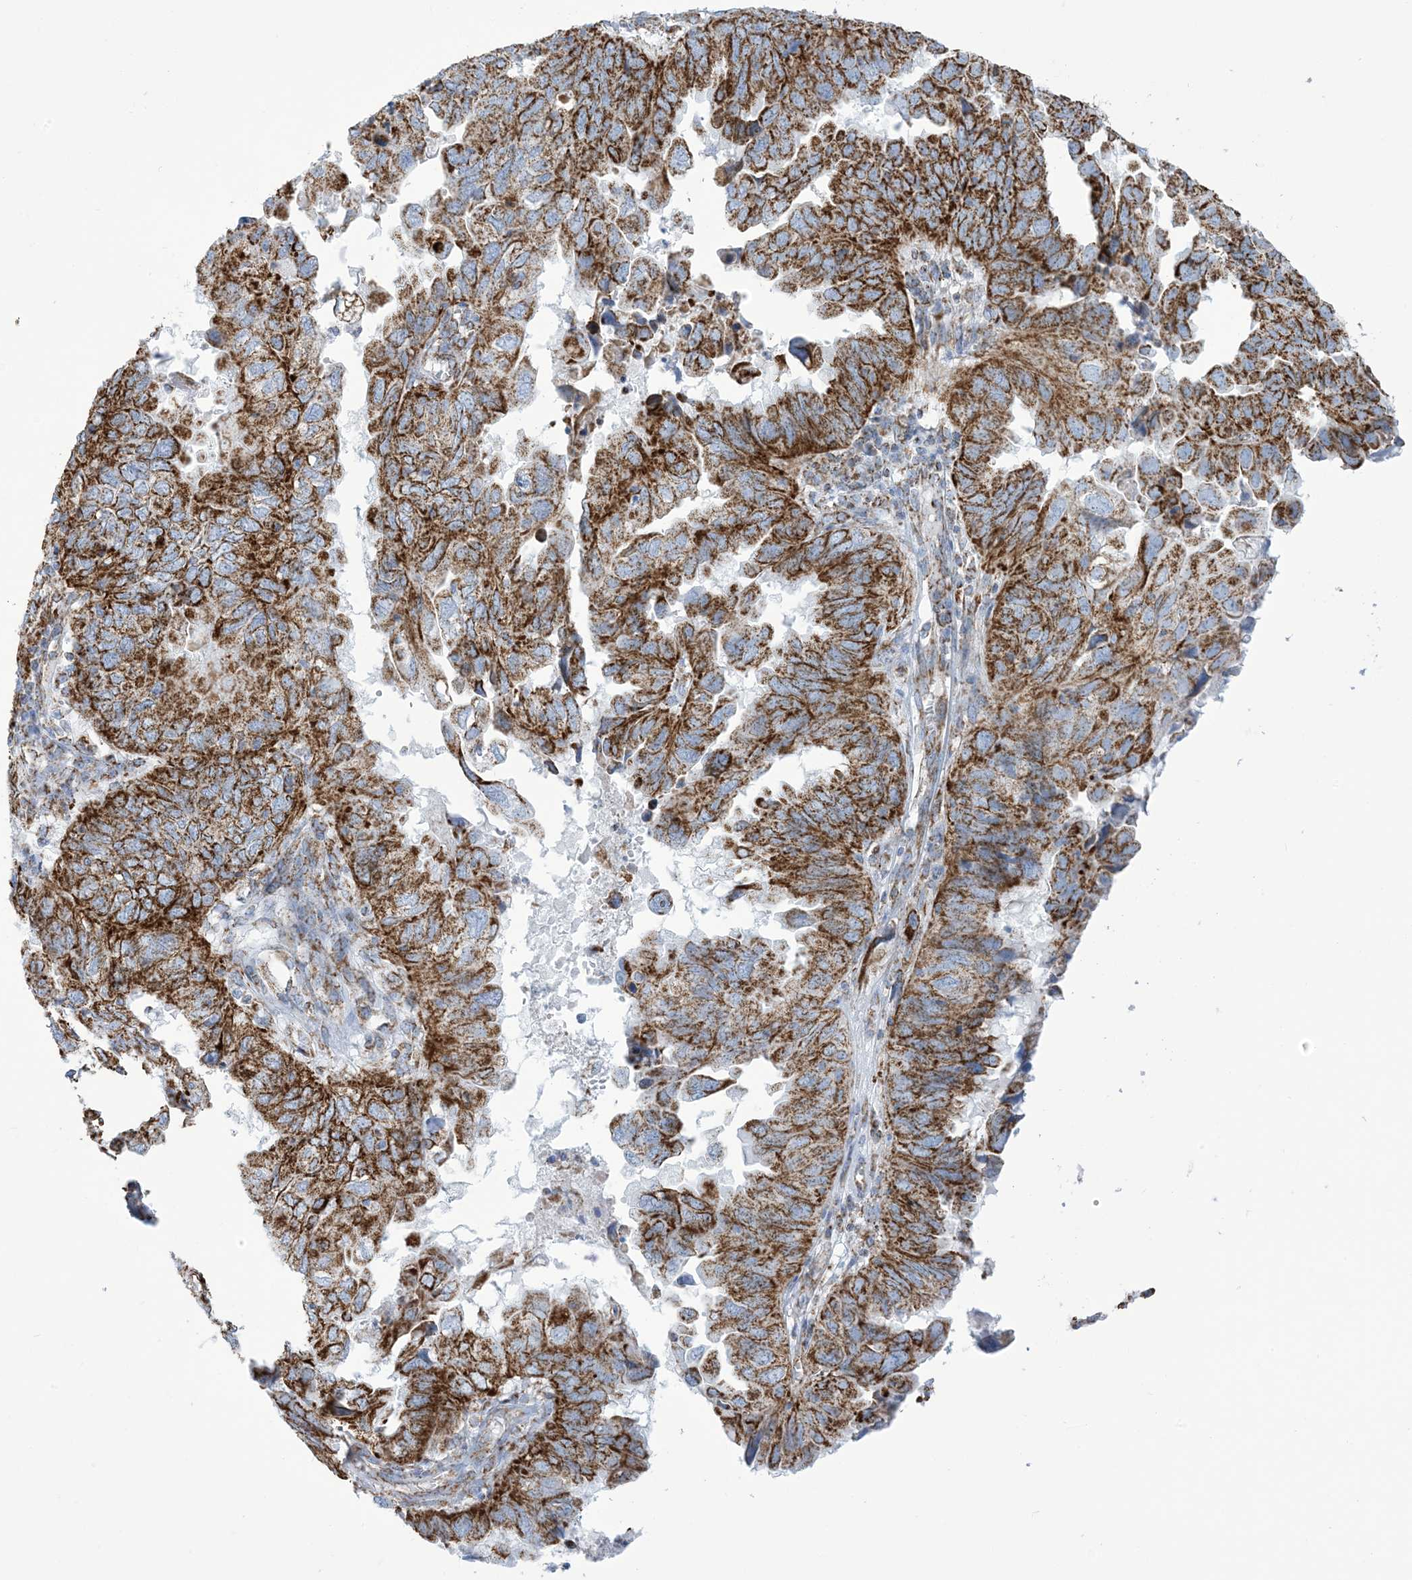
{"staining": {"intensity": "strong", "quantity": ">75%", "location": "cytoplasmic/membranous"}, "tissue": "endometrial cancer", "cell_type": "Tumor cells", "image_type": "cancer", "snomed": [{"axis": "morphology", "description": "Adenocarcinoma, NOS"}, {"axis": "topography", "description": "Uterus"}], "caption": "Immunohistochemical staining of endometrial cancer shows high levels of strong cytoplasmic/membranous expression in approximately >75% of tumor cells. The staining is performed using DAB (3,3'-diaminobenzidine) brown chromogen to label protein expression. The nuclei are counter-stained blue using hematoxylin.", "gene": "SAMM50", "patient": {"sex": "female", "age": 77}}